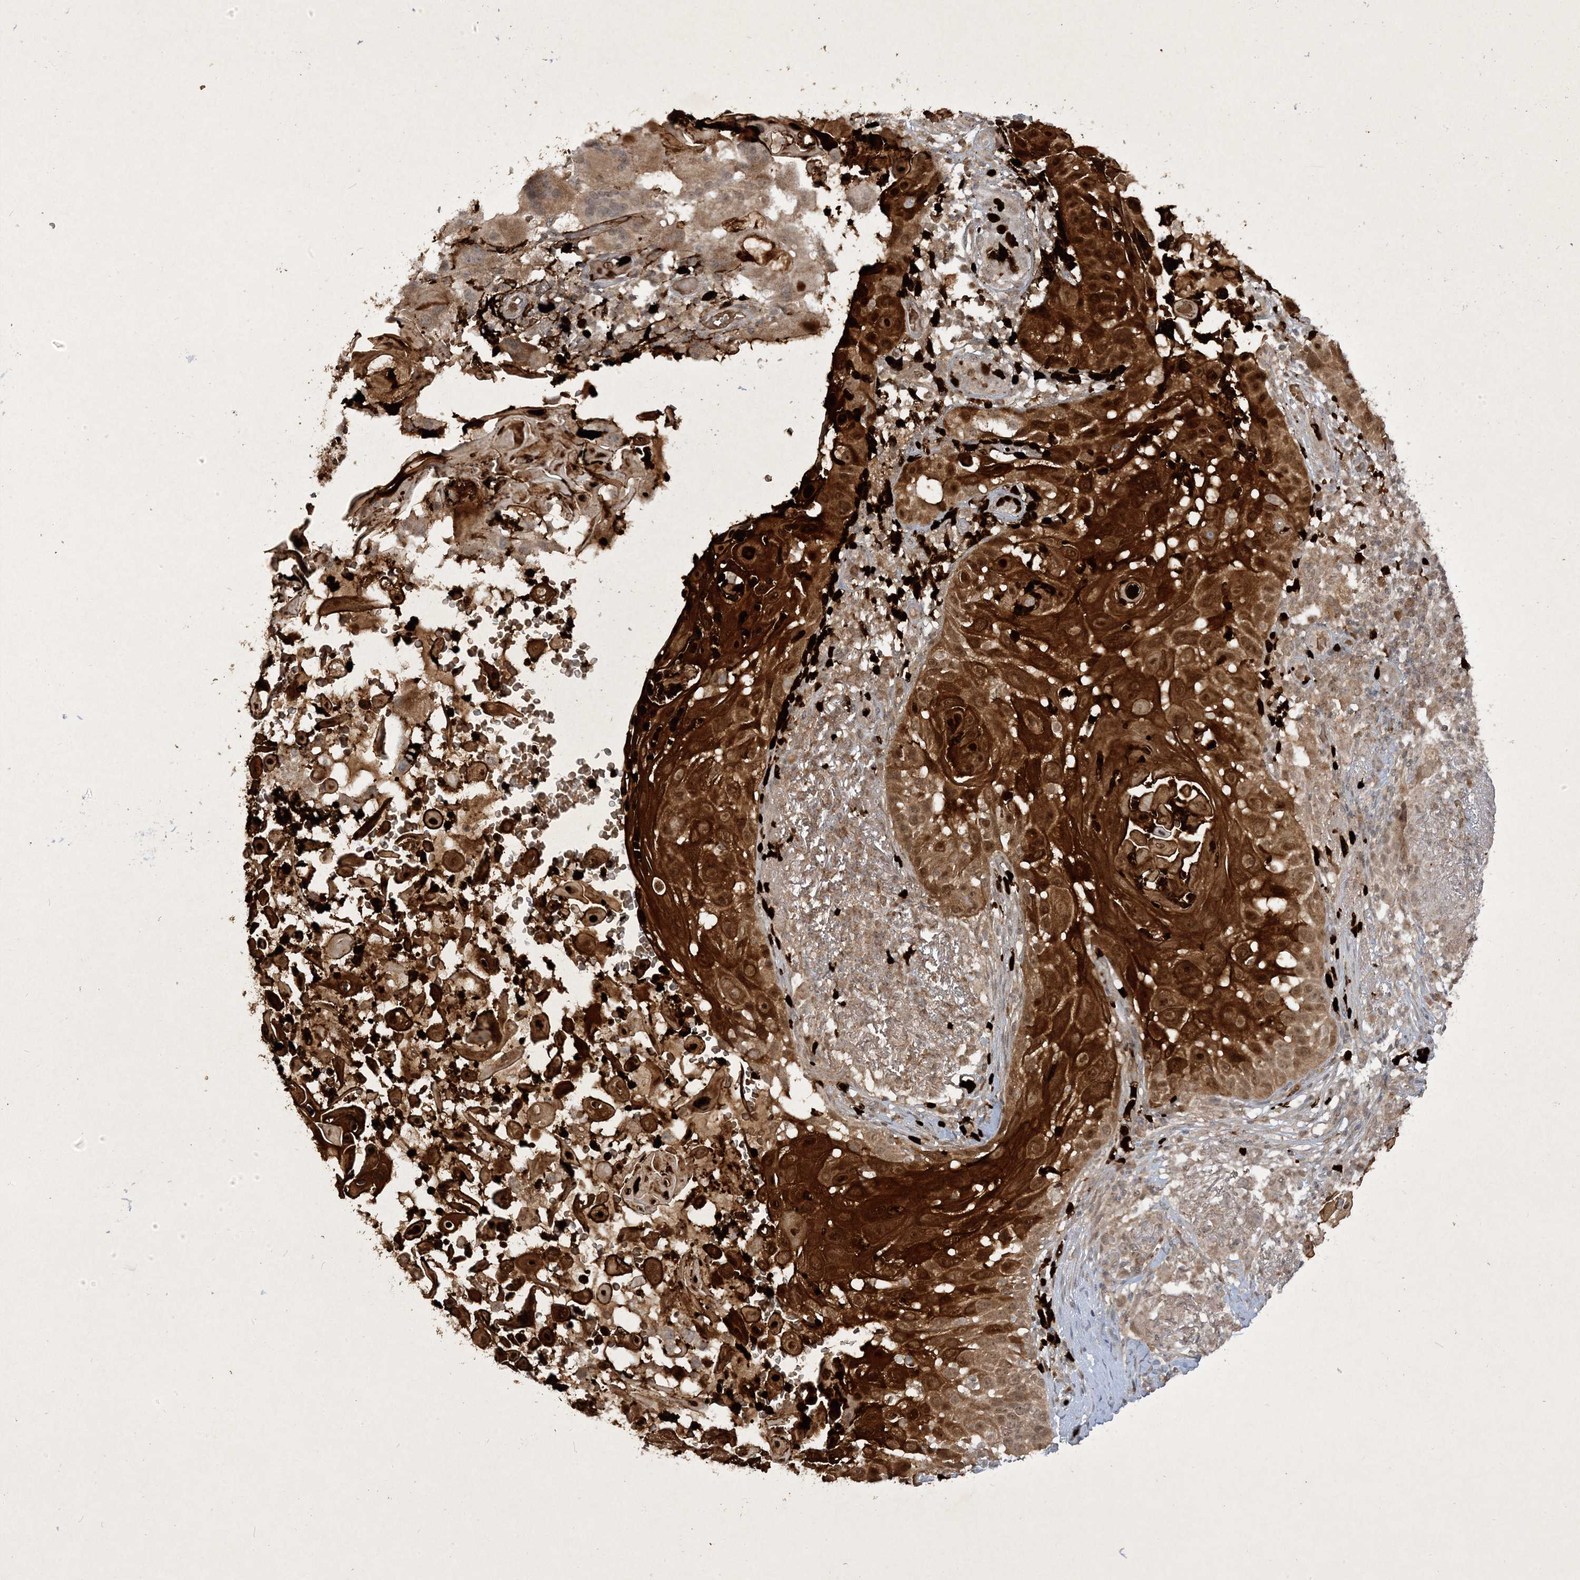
{"staining": {"intensity": "strong", "quantity": ">75%", "location": "cytoplasmic/membranous,nuclear"}, "tissue": "skin cancer", "cell_type": "Tumor cells", "image_type": "cancer", "snomed": [{"axis": "morphology", "description": "Squamous cell carcinoma, NOS"}, {"axis": "topography", "description": "Skin"}], "caption": "IHC image of human skin squamous cell carcinoma stained for a protein (brown), which exhibits high levels of strong cytoplasmic/membranous and nuclear staining in about >75% of tumor cells.", "gene": "ZNF213", "patient": {"sex": "female", "age": 44}}